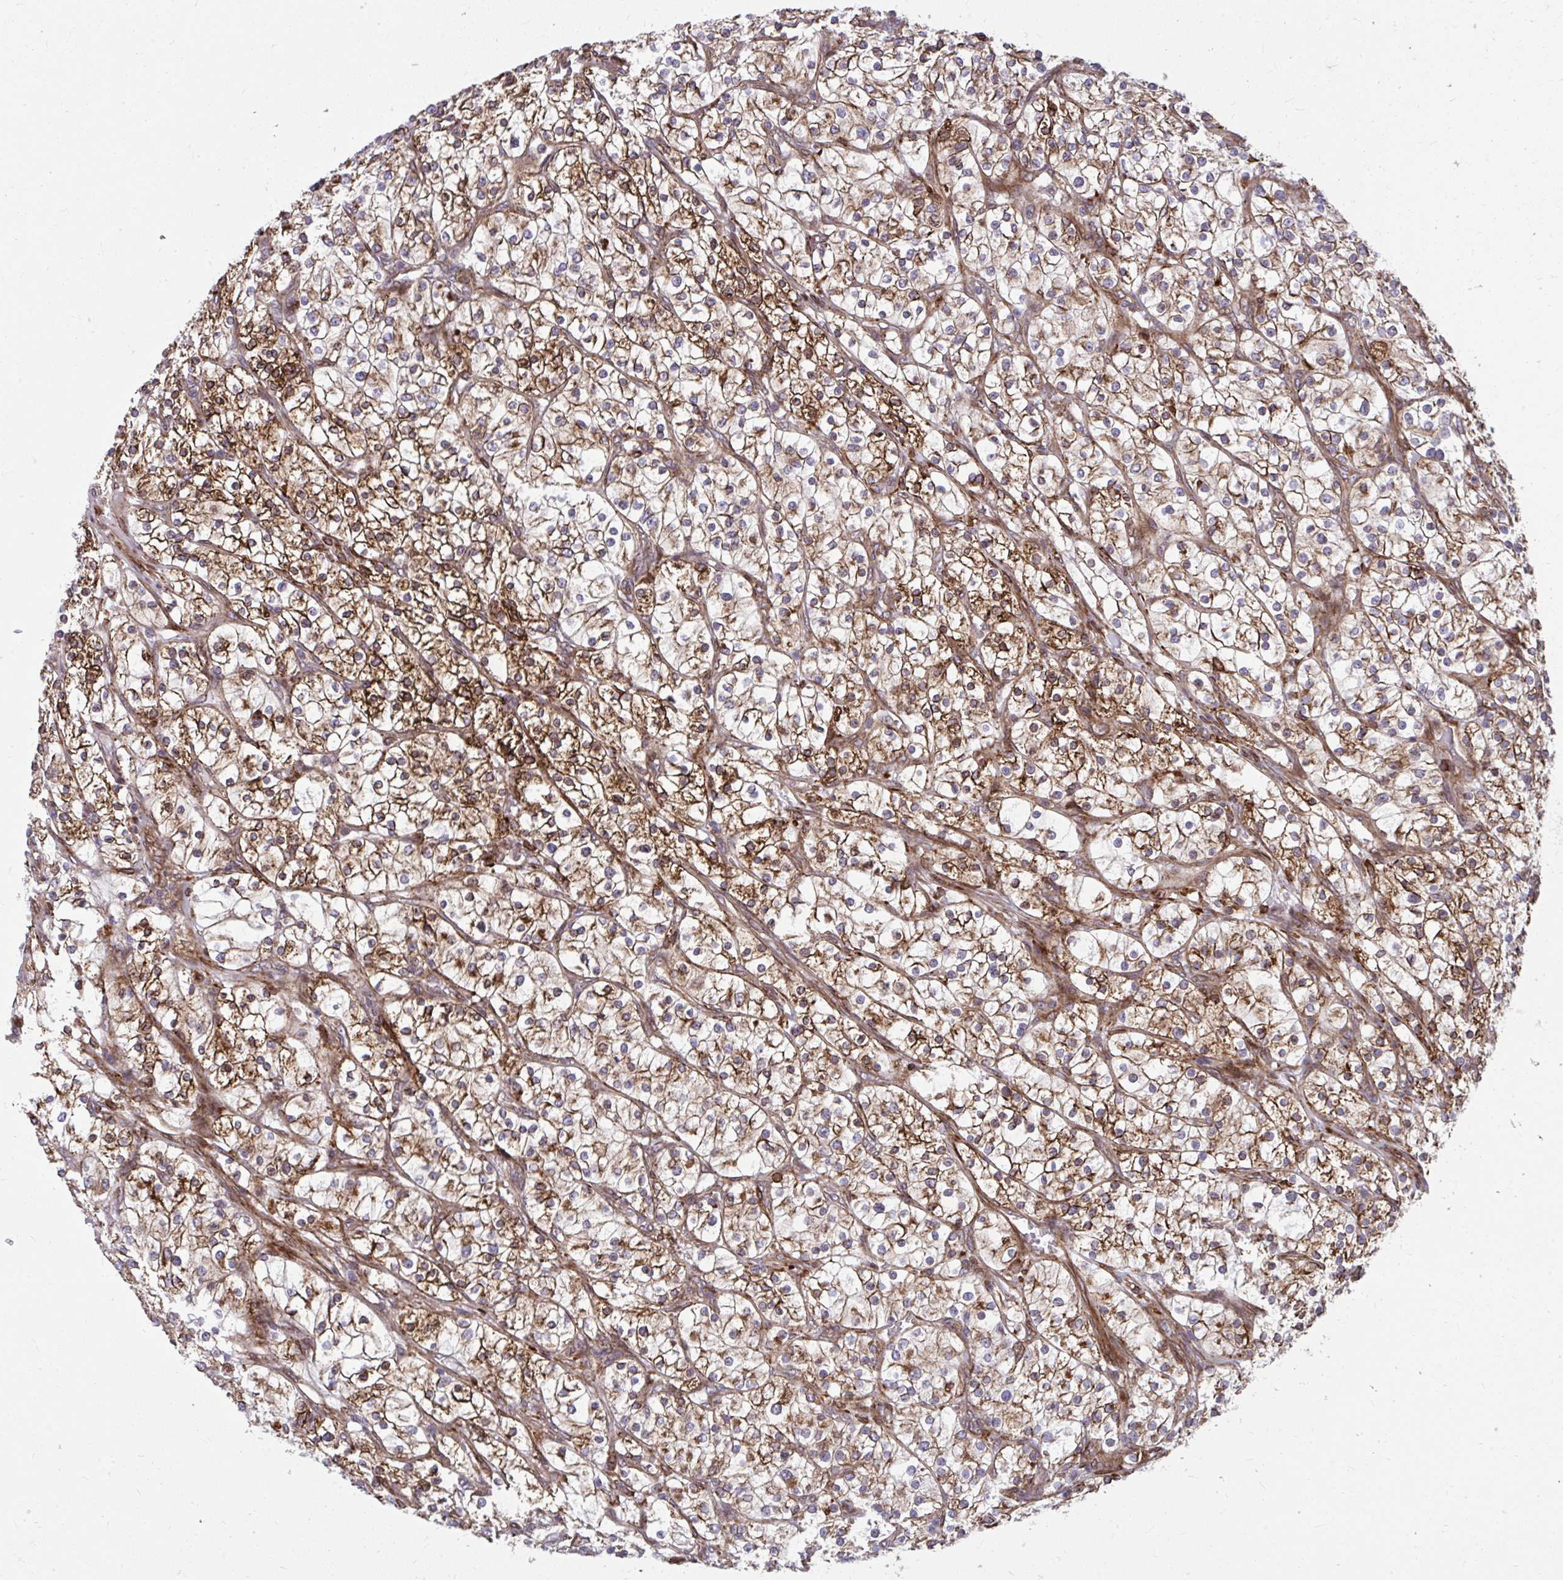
{"staining": {"intensity": "strong", "quantity": ">75%", "location": "cytoplasmic/membranous"}, "tissue": "renal cancer", "cell_type": "Tumor cells", "image_type": "cancer", "snomed": [{"axis": "morphology", "description": "Adenocarcinoma, NOS"}, {"axis": "topography", "description": "Kidney"}], "caption": "Immunohistochemical staining of human renal adenocarcinoma shows strong cytoplasmic/membranous protein expression in approximately >75% of tumor cells. The staining is performed using DAB brown chromogen to label protein expression. The nuclei are counter-stained blue using hematoxylin.", "gene": "STIM2", "patient": {"sex": "male", "age": 80}}